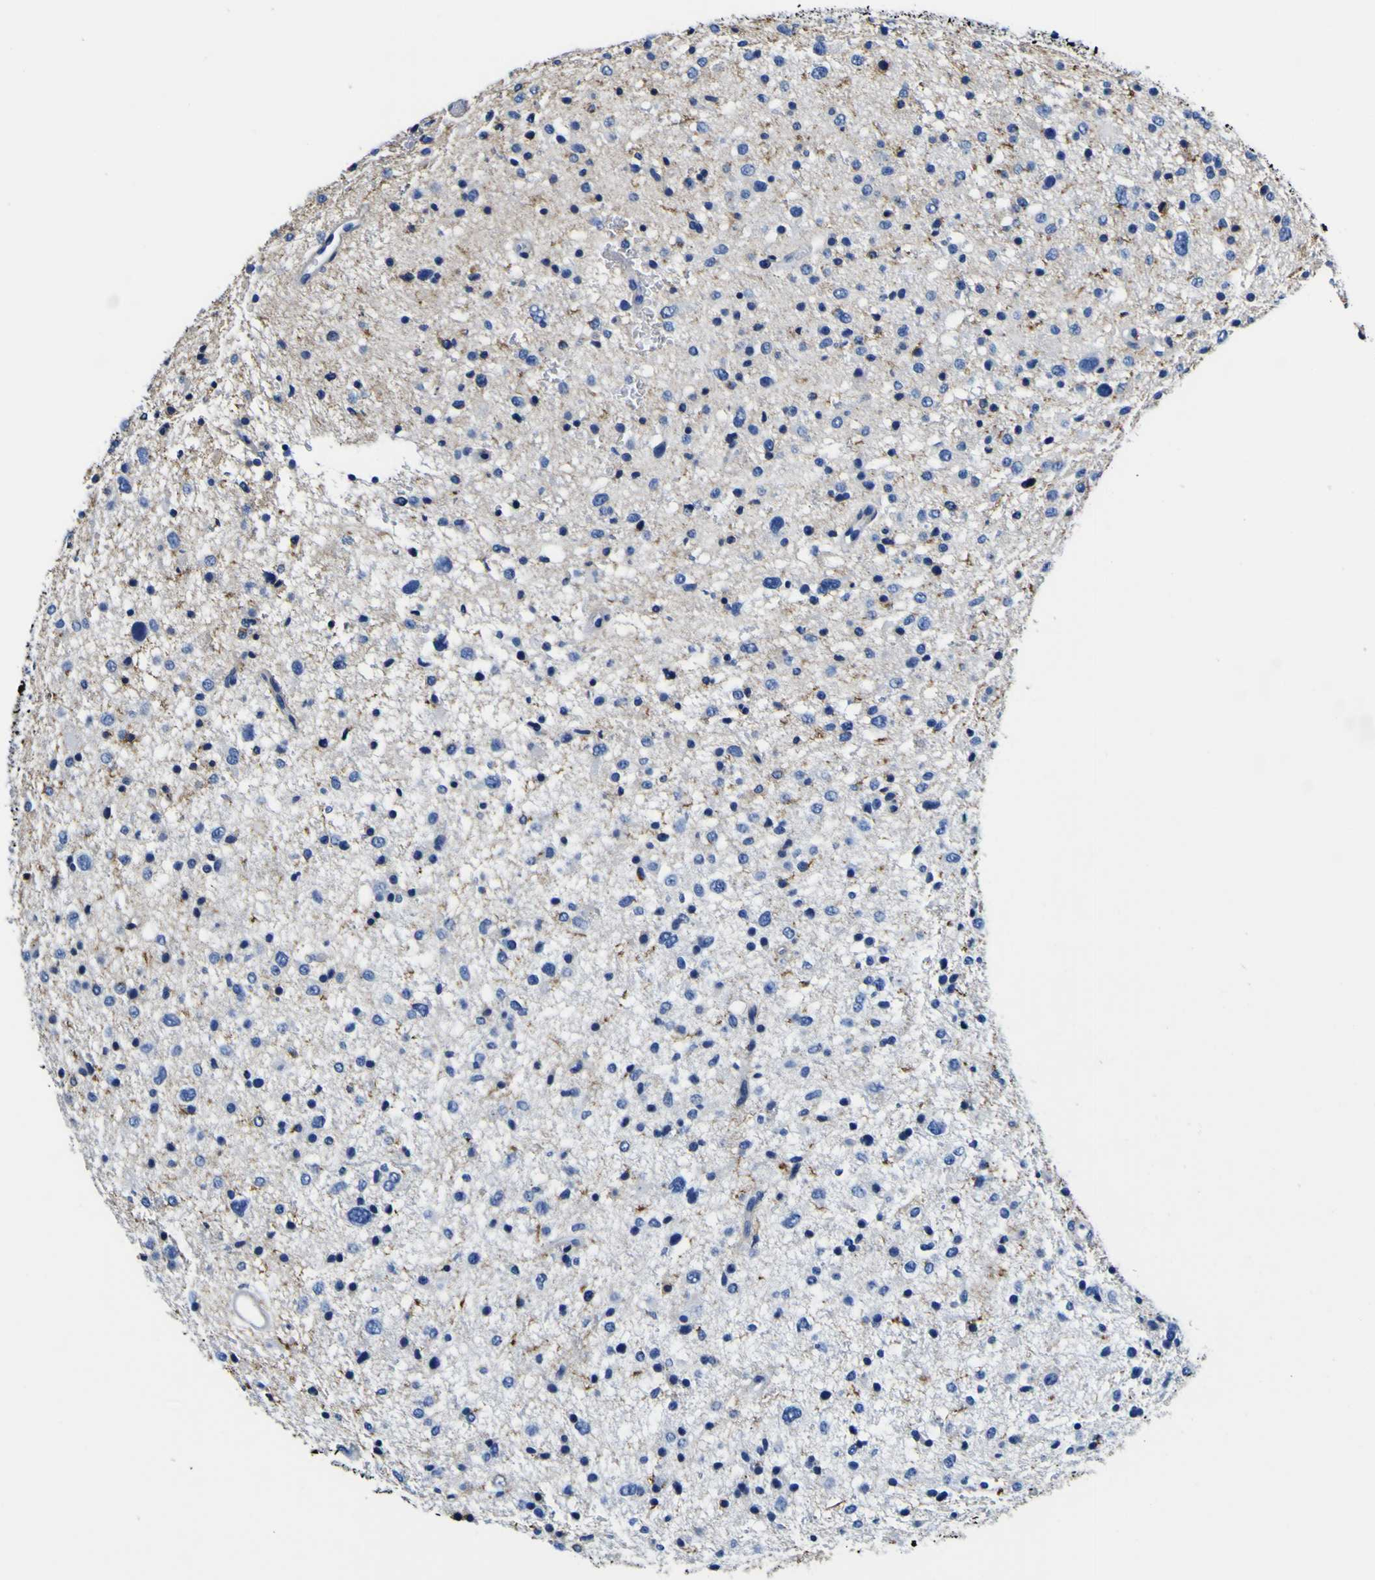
{"staining": {"intensity": "negative", "quantity": "none", "location": "none"}, "tissue": "glioma", "cell_type": "Tumor cells", "image_type": "cancer", "snomed": [{"axis": "morphology", "description": "Glioma, malignant, Low grade"}, {"axis": "topography", "description": "Brain"}], "caption": "Tumor cells show no significant positivity in glioma.", "gene": "PXDN", "patient": {"sex": "female", "age": 37}}